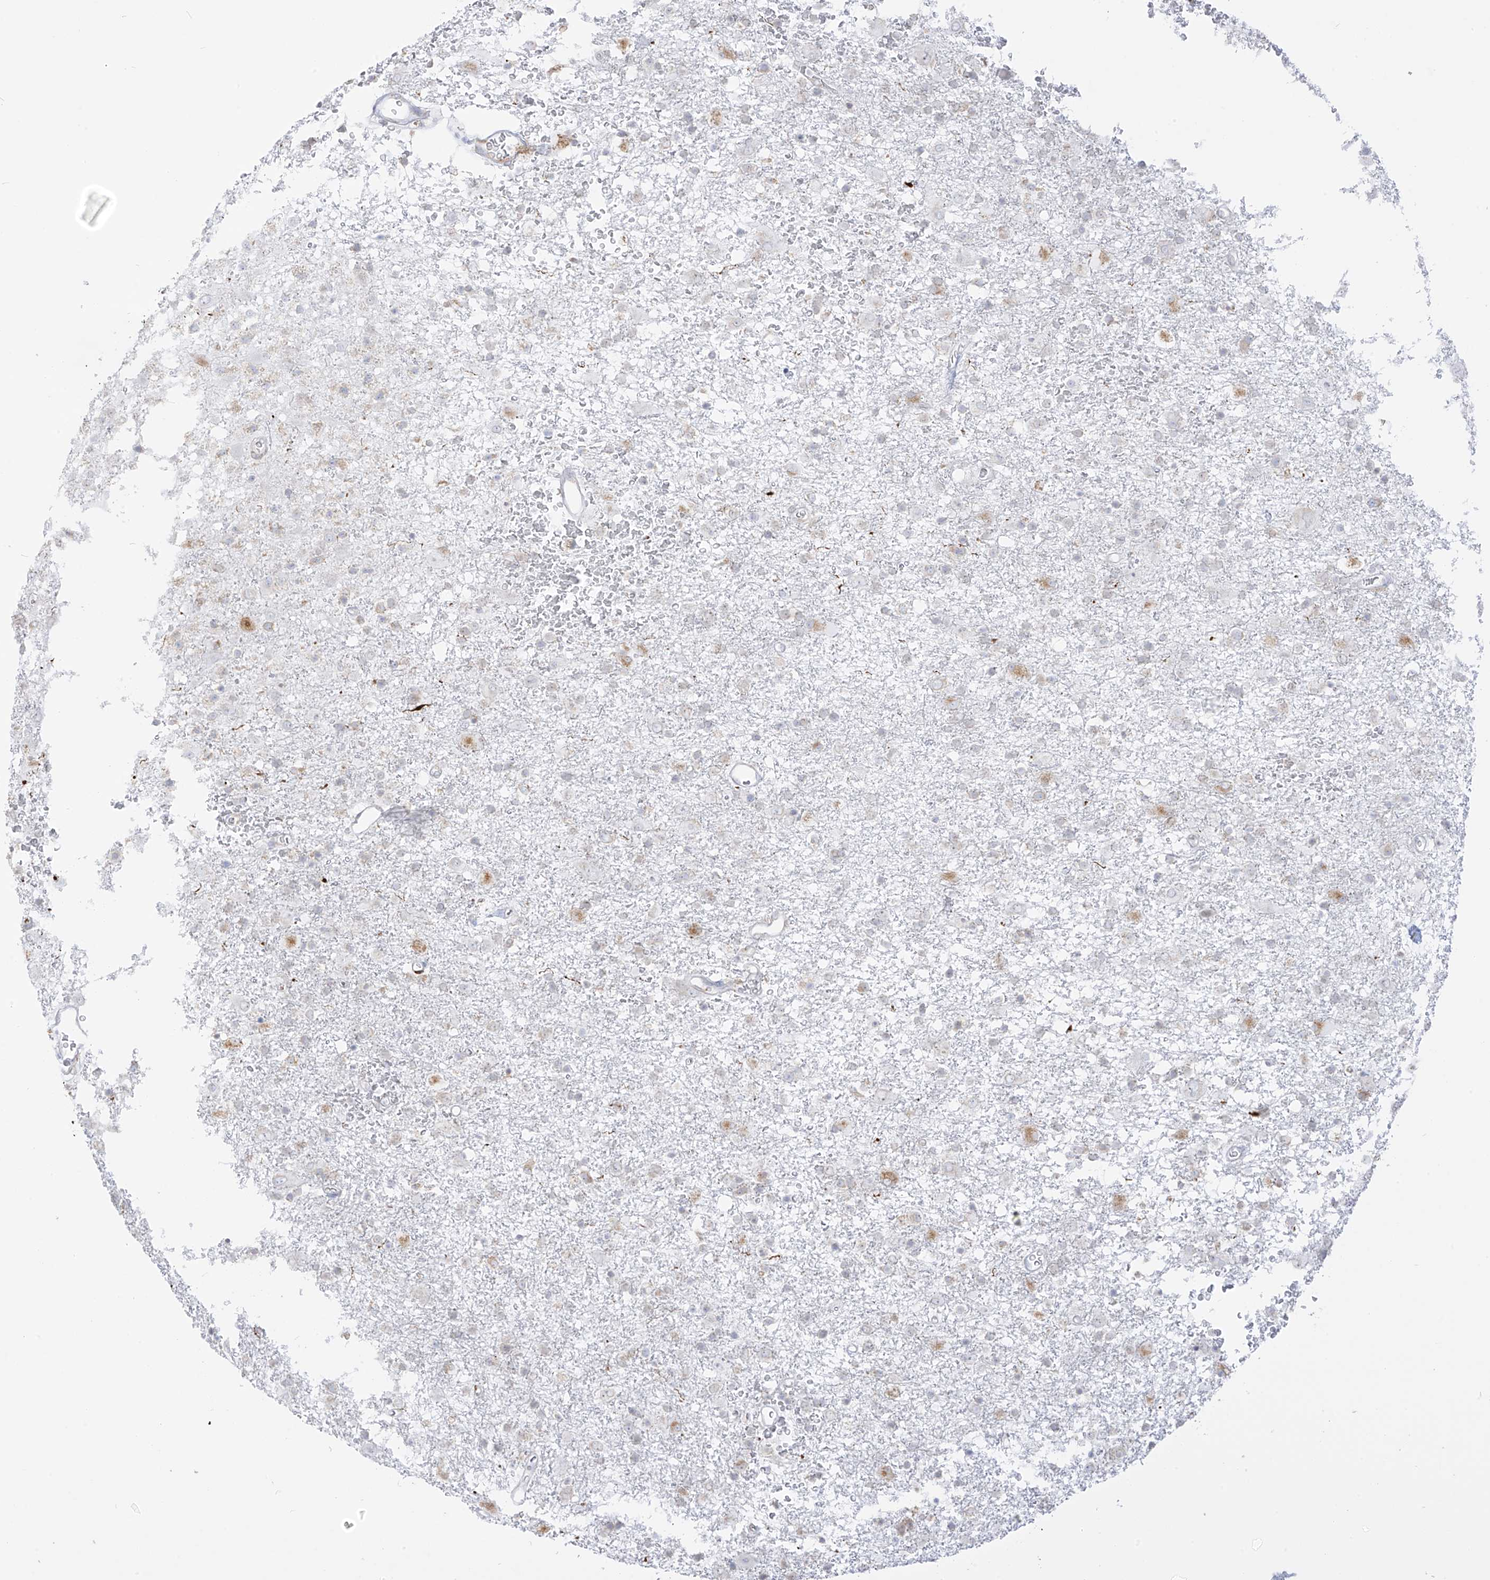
{"staining": {"intensity": "negative", "quantity": "none", "location": "none"}, "tissue": "glioma", "cell_type": "Tumor cells", "image_type": "cancer", "snomed": [{"axis": "morphology", "description": "Glioma, malignant, Low grade"}, {"axis": "topography", "description": "Brain"}], "caption": "Immunohistochemistry of human glioma displays no expression in tumor cells.", "gene": "LRRC59", "patient": {"sex": "male", "age": 65}}